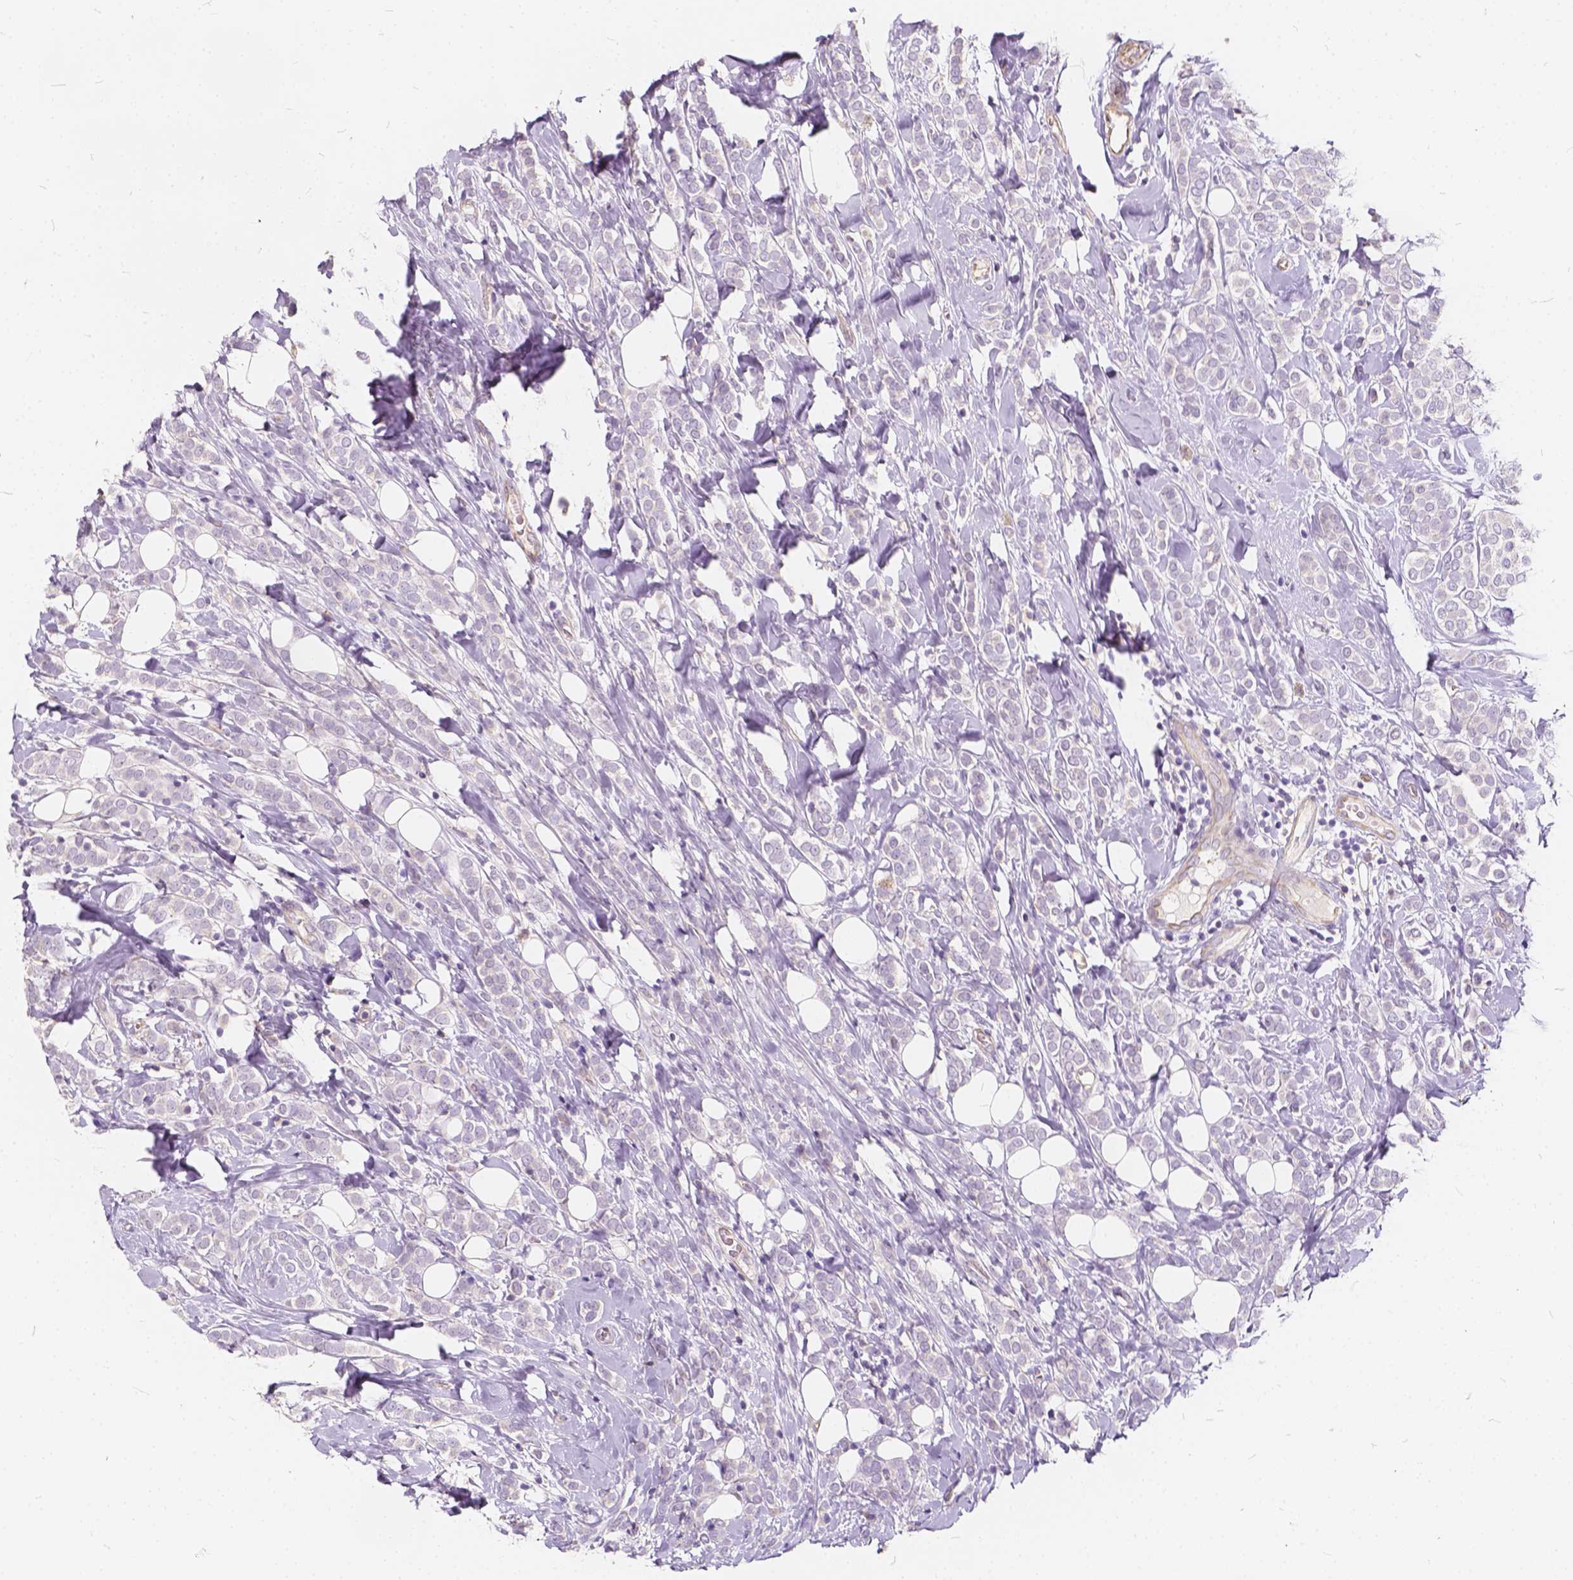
{"staining": {"intensity": "negative", "quantity": "none", "location": "none"}, "tissue": "breast cancer", "cell_type": "Tumor cells", "image_type": "cancer", "snomed": [{"axis": "morphology", "description": "Lobular carcinoma"}, {"axis": "topography", "description": "Breast"}], "caption": "The histopathology image exhibits no significant positivity in tumor cells of breast lobular carcinoma.", "gene": "KIAA0513", "patient": {"sex": "female", "age": 49}}